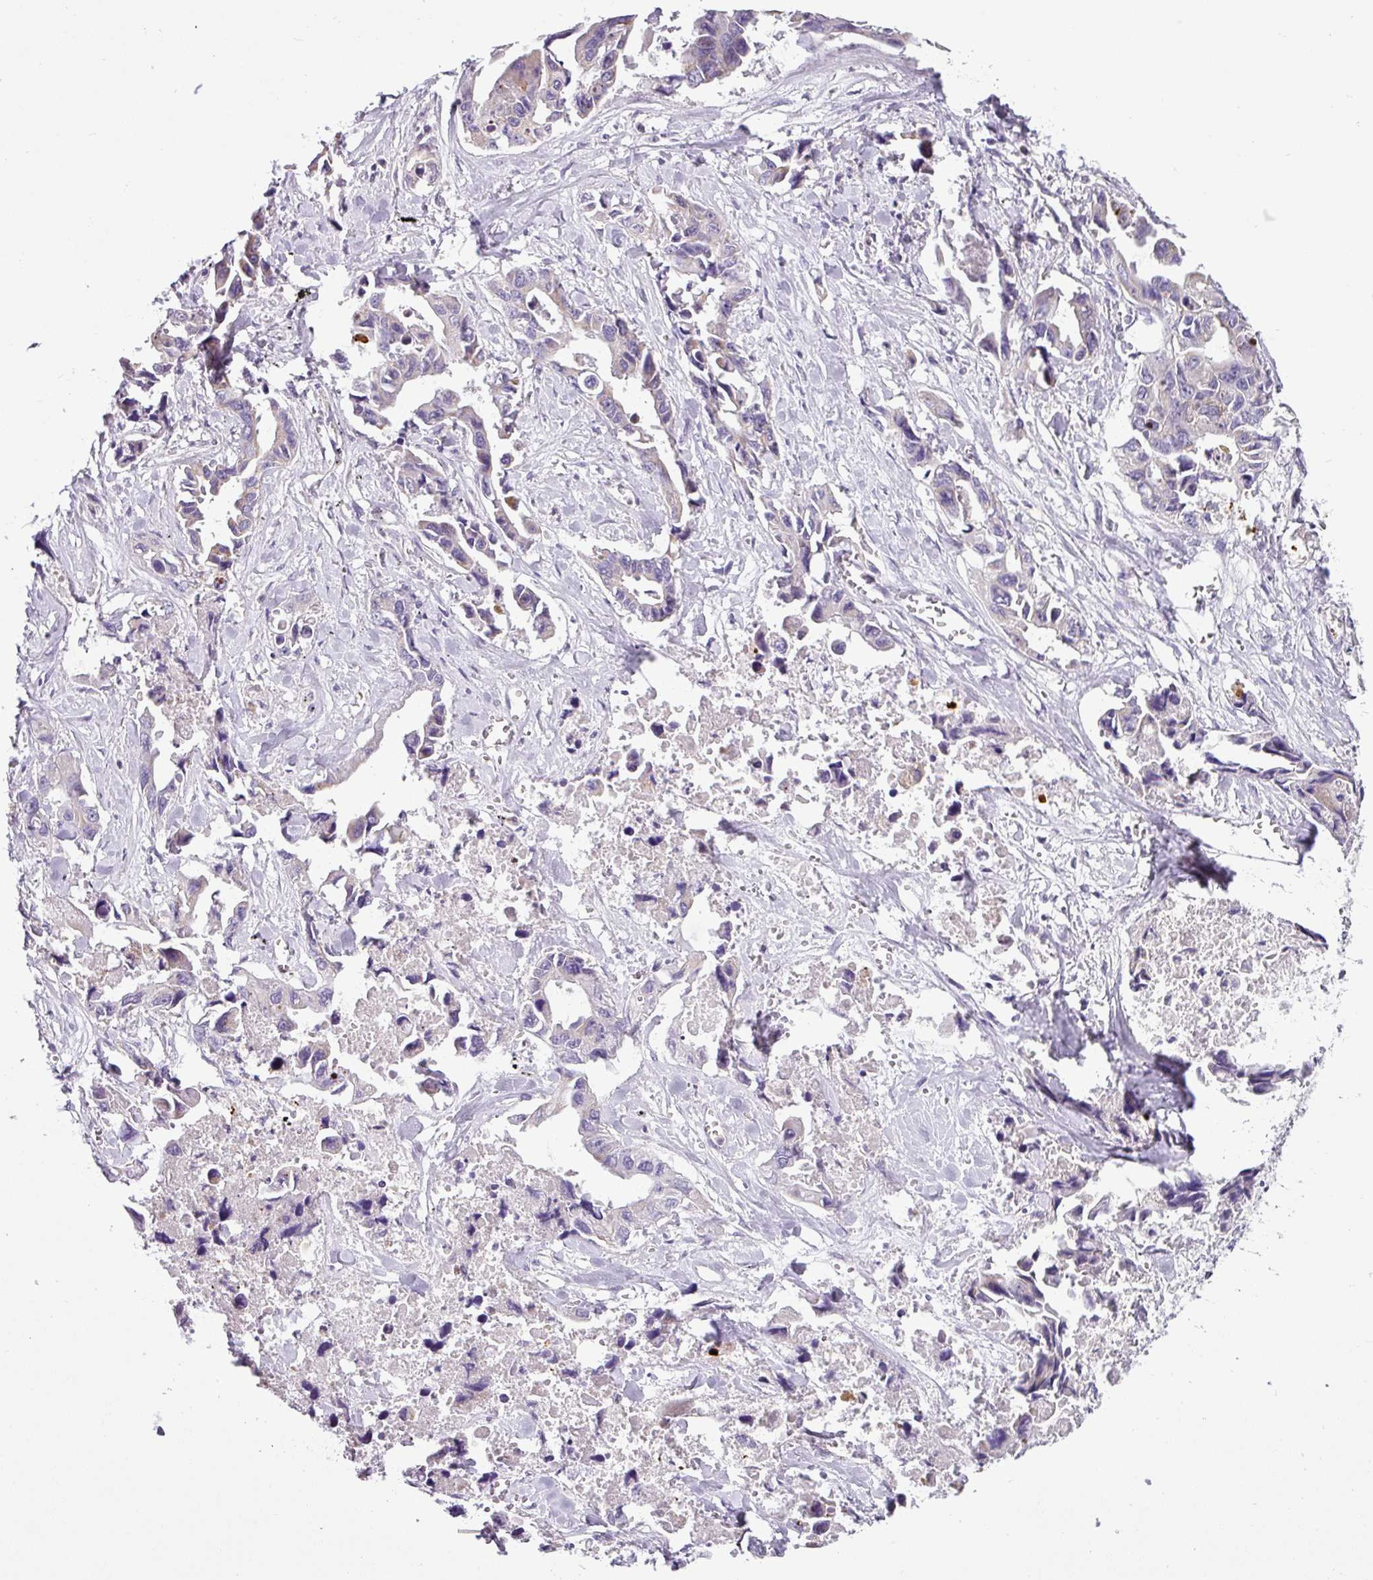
{"staining": {"intensity": "negative", "quantity": "none", "location": "none"}, "tissue": "lung cancer", "cell_type": "Tumor cells", "image_type": "cancer", "snomed": [{"axis": "morphology", "description": "Adenocarcinoma, NOS"}, {"axis": "topography", "description": "Lung"}], "caption": "Immunohistochemical staining of lung adenocarcinoma demonstrates no significant expression in tumor cells.", "gene": "HMCN2", "patient": {"sex": "male", "age": 64}}